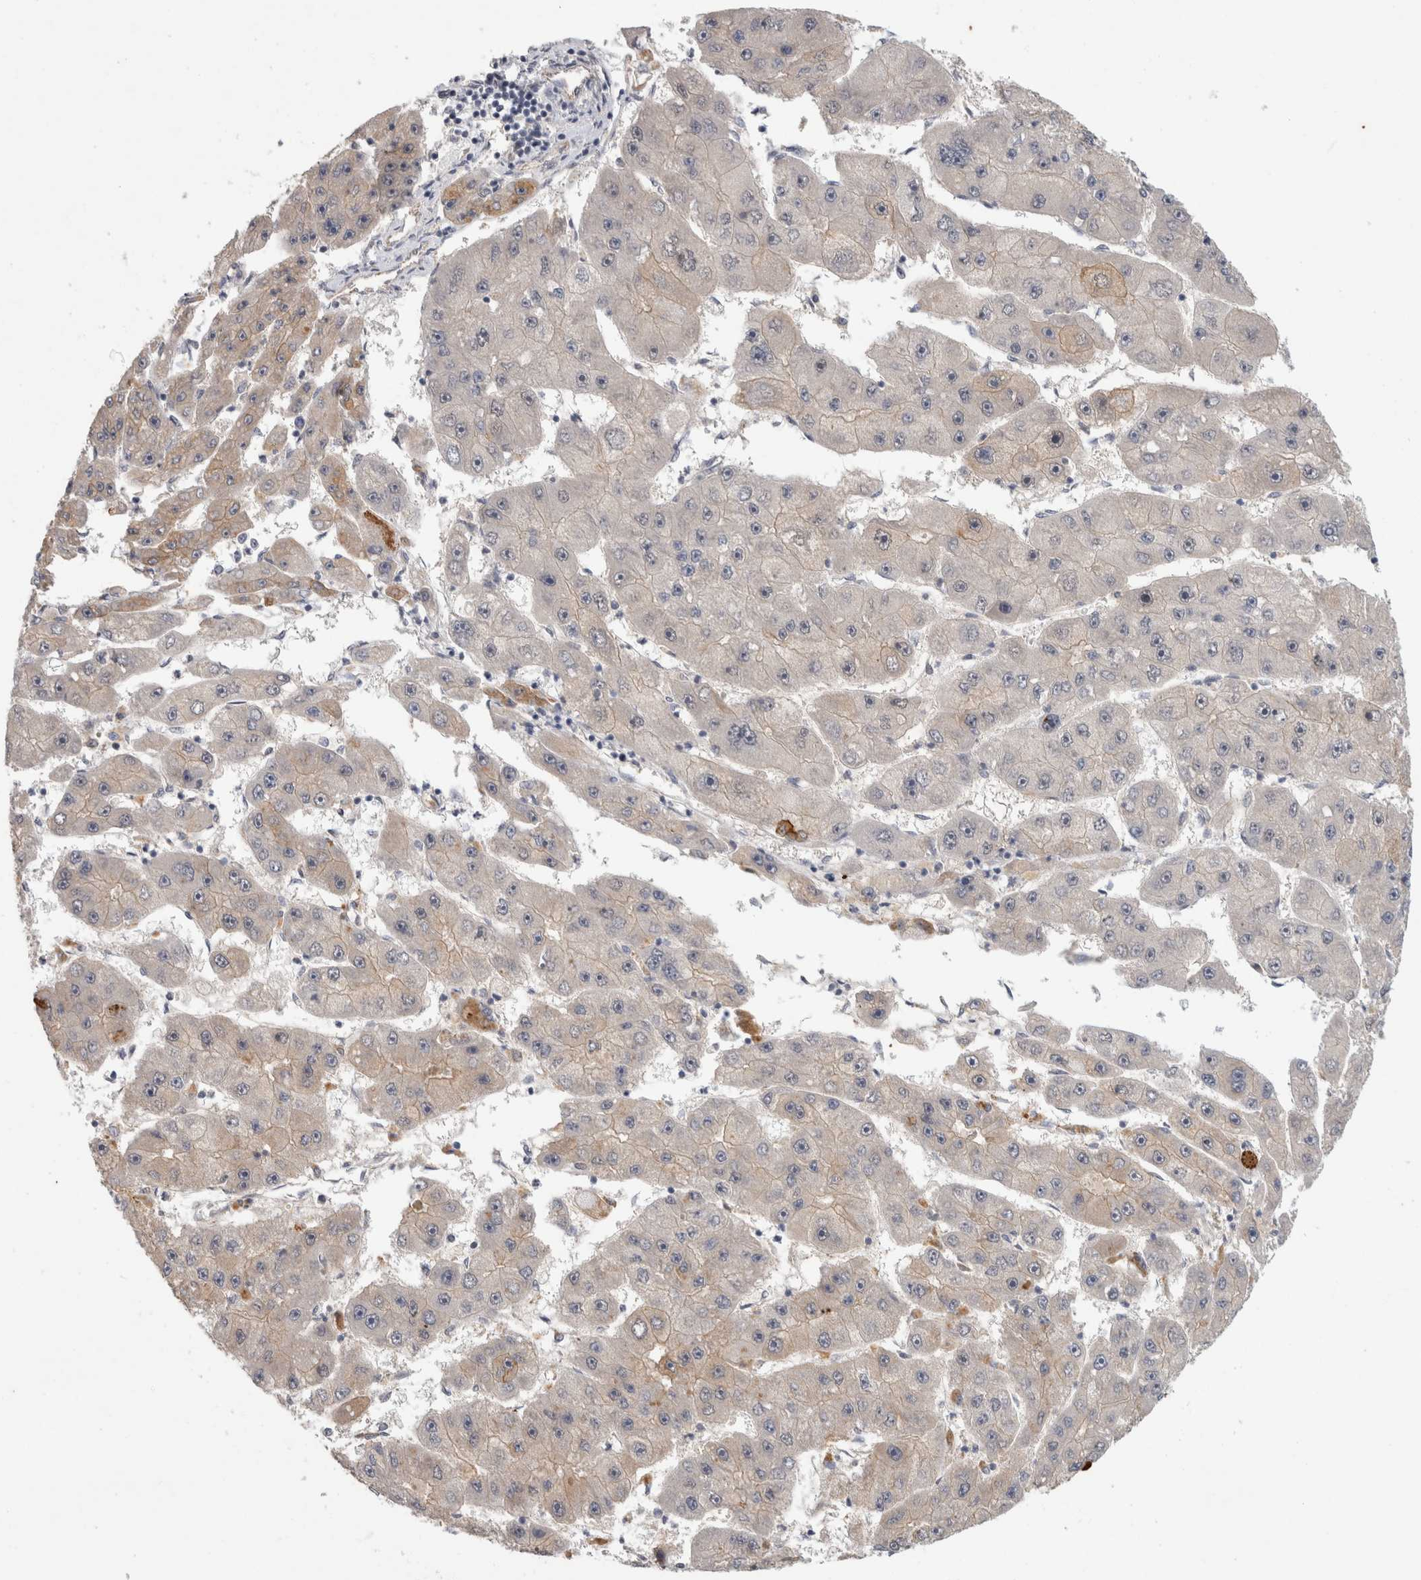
{"staining": {"intensity": "negative", "quantity": "none", "location": "none"}, "tissue": "liver cancer", "cell_type": "Tumor cells", "image_type": "cancer", "snomed": [{"axis": "morphology", "description": "Carcinoma, Hepatocellular, NOS"}, {"axis": "topography", "description": "Liver"}], "caption": "A histopathology image of human liver hepatocellular carcinoma is negative for staining in tumor cells.", "gene": "CRISPLD1", "patient": {"sex": "female", "age": 61}}